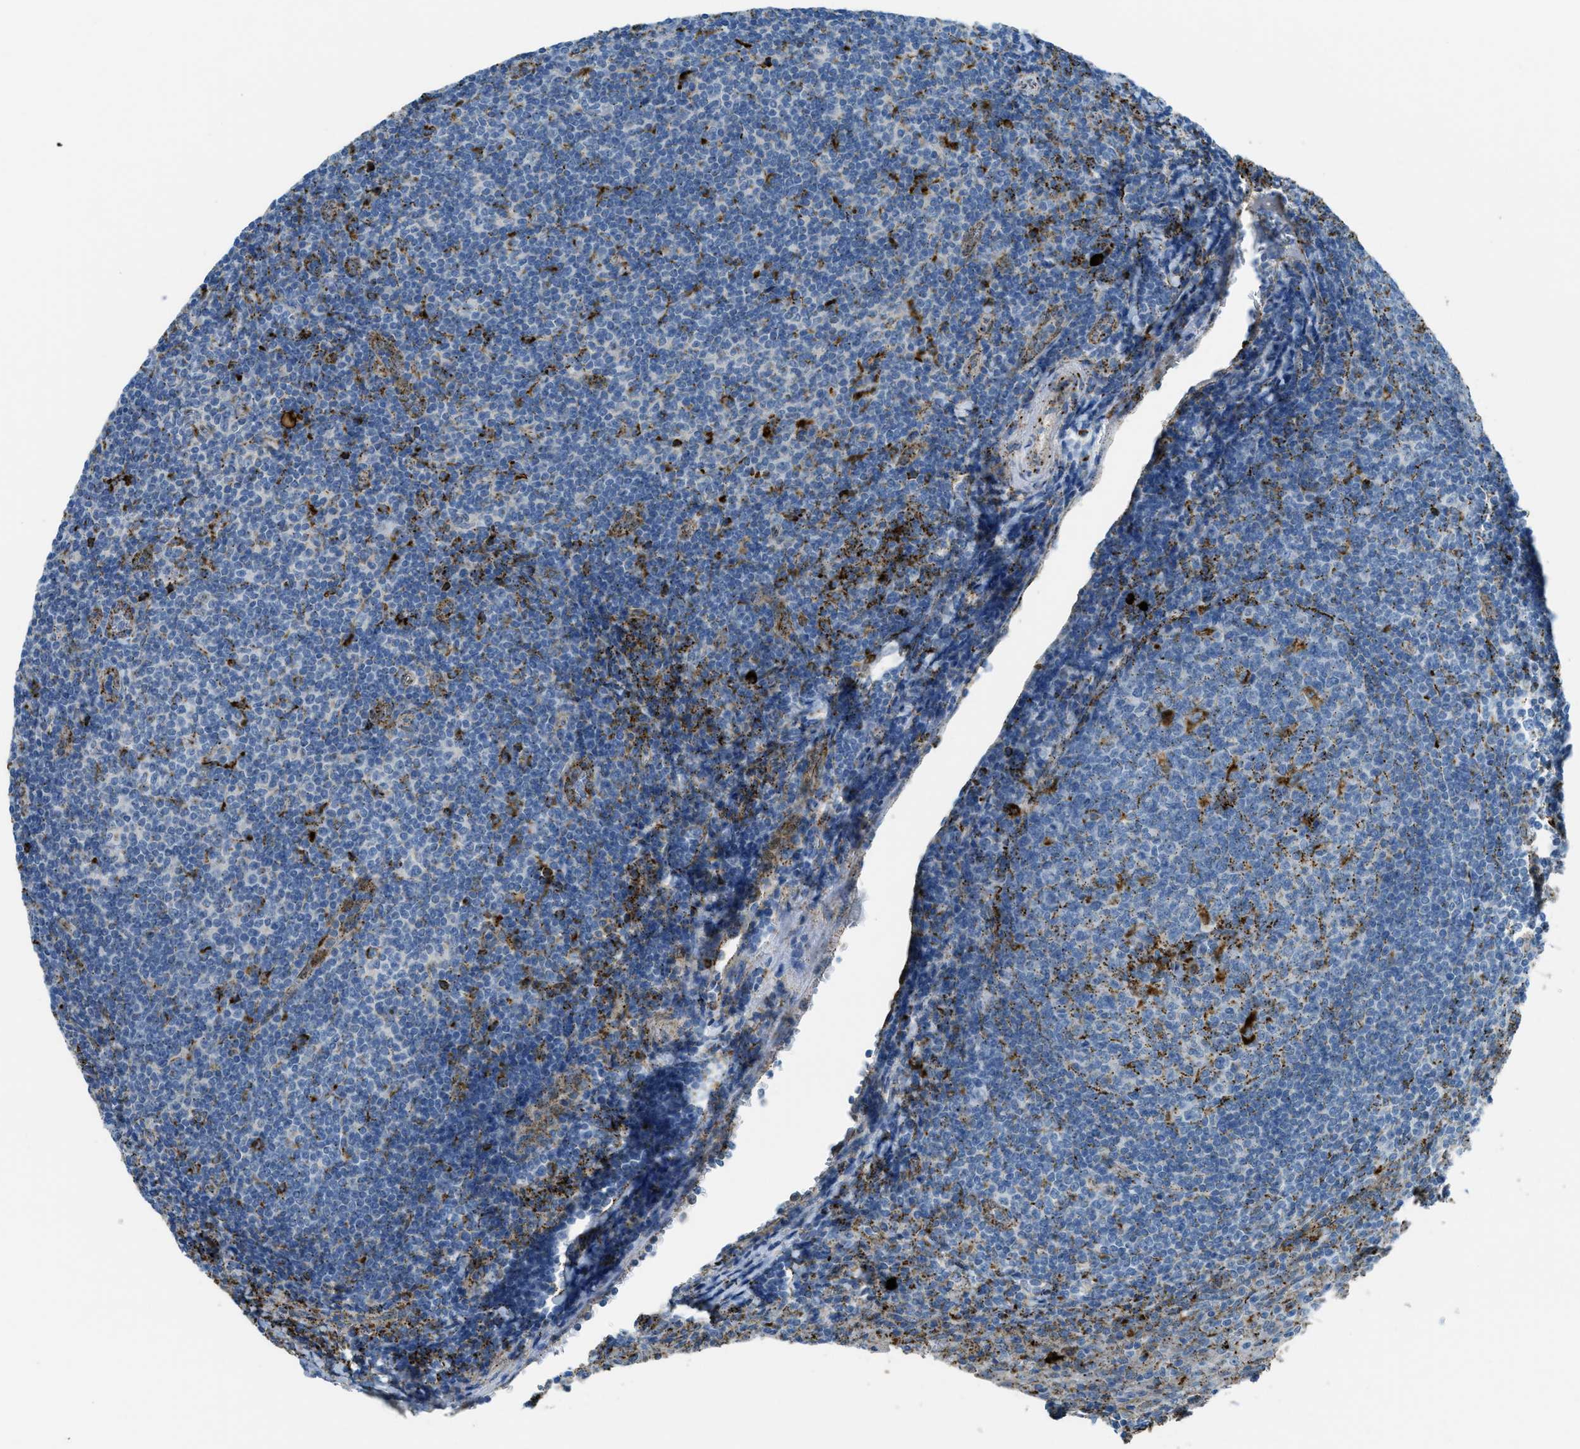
{"staining": {"intensity": "strong", "quantity": "<25%", "location": "cytoplasmic/membranous"}, "tissue": "tonsil", "cell_type": "Germinal center cells", "image_type": "normal", "snomed": [{"axis": "morphology", "description": "Normal tissue, NOS"}, {"axis": "topography", "description": "Tonsil"}], "caption": "An immunohistochemistry (IHC) photomicrograph of benign tissue is shown. Protein staining in brown highlights strong cytoplasmic/membranous positivity in tonsil within germinal center cells. (IHC, brightfield microscopy, high magnification).", "gene": "SCARB2", "patient": {"sex": "male", "age": 37}}